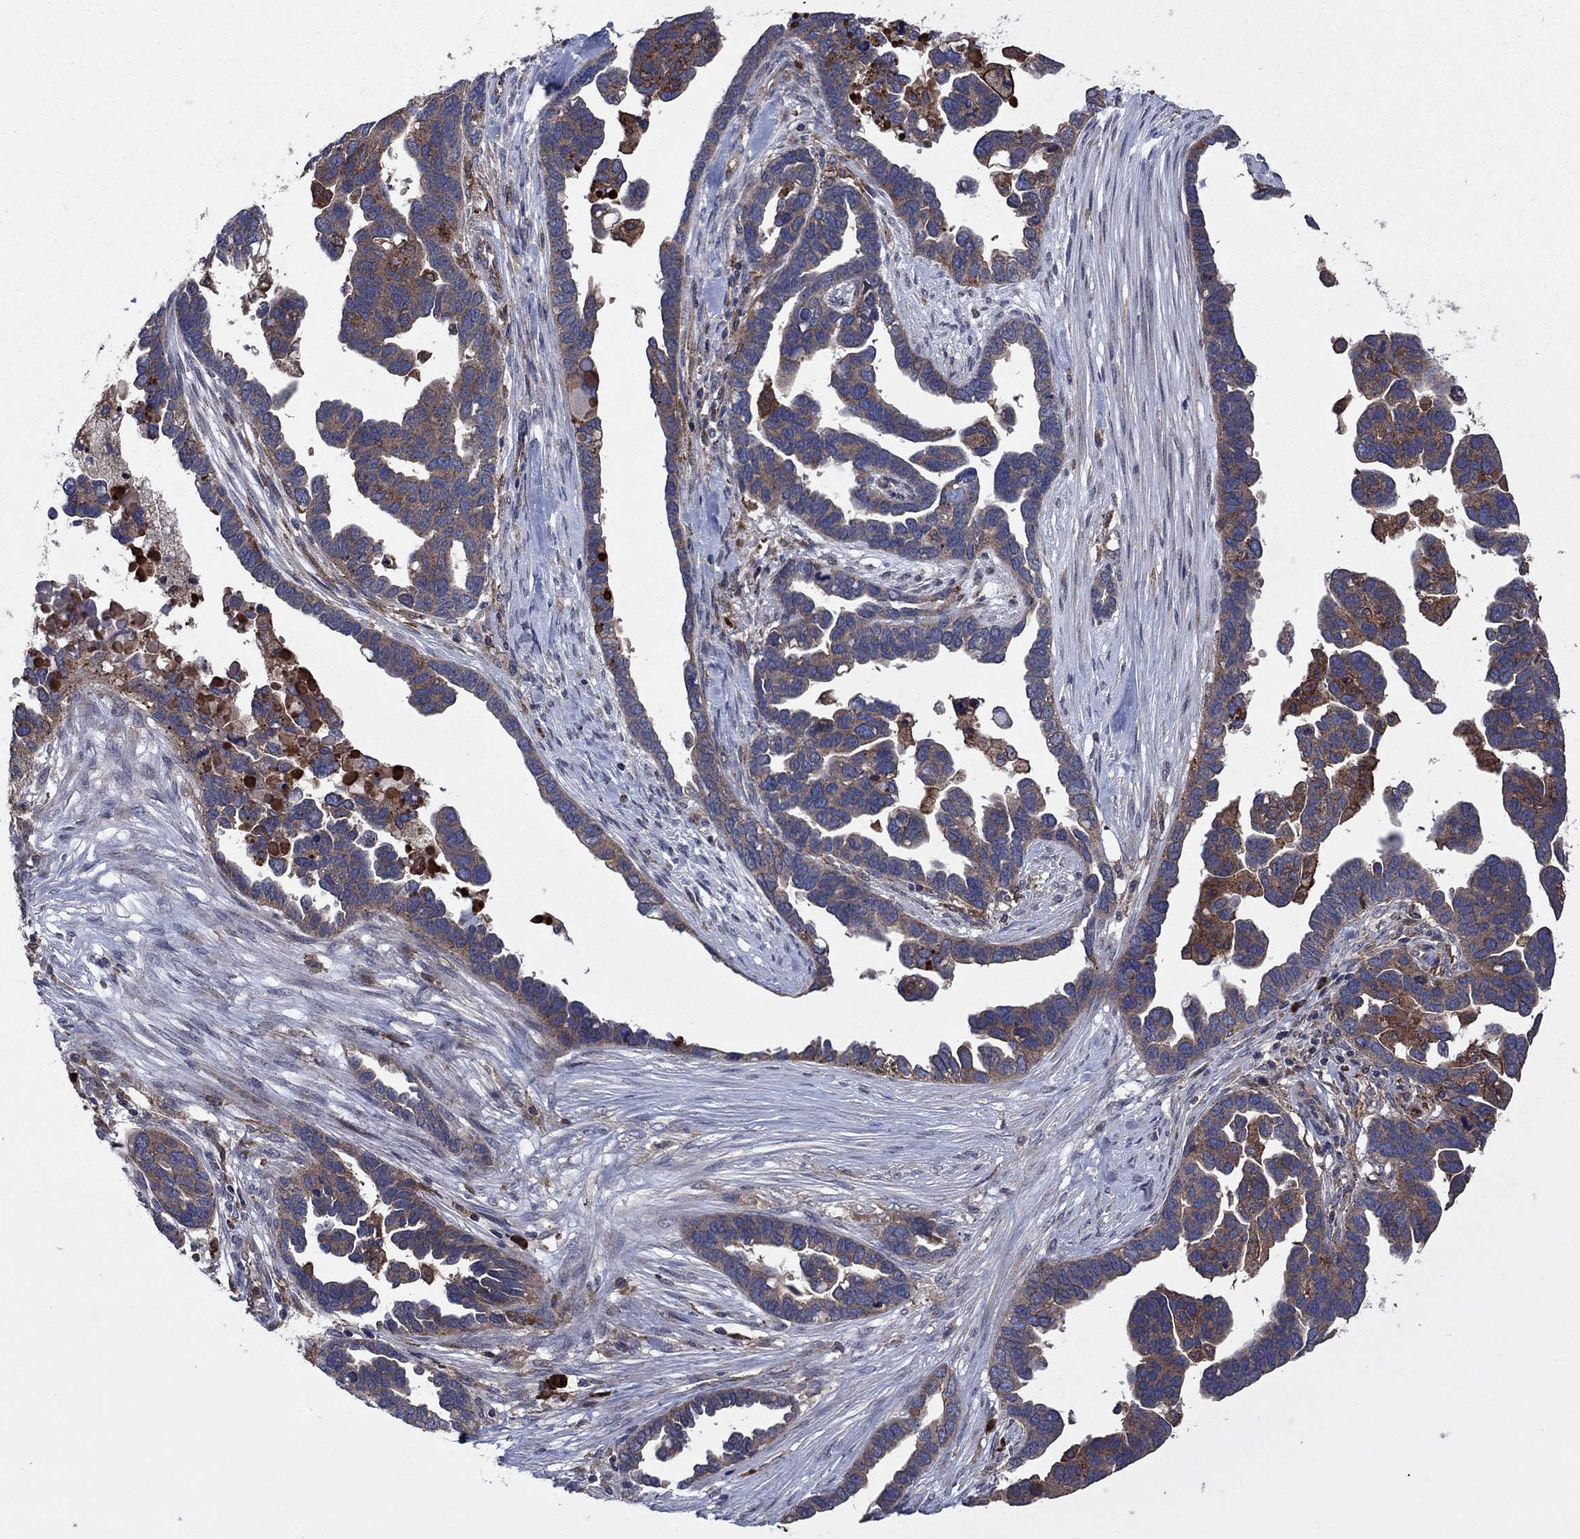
{"staining": {"intensity": "moderate", "quantity": "25%-75%", "location": "cytoplasmic/membranous"}, "tissue": "ovarian cancer", "cell_type": "Tumor cells", "image_type": "cancer", "snomed": [{"axis": "morphology", "description": "Cystadenocarcinoma, serous, NOS"}, {"axis": "topography", "description": "Ovary"}], "caption": "Immunohistochemical staining of ovarian cancer (serous cystadenocarcinoma) shows medium levels of moderate cytoplasmic/membranous staining in about 25%-75% of tumor cells.", "gene": "MEA1", "patient": {"sex": "female", "age": 54}}